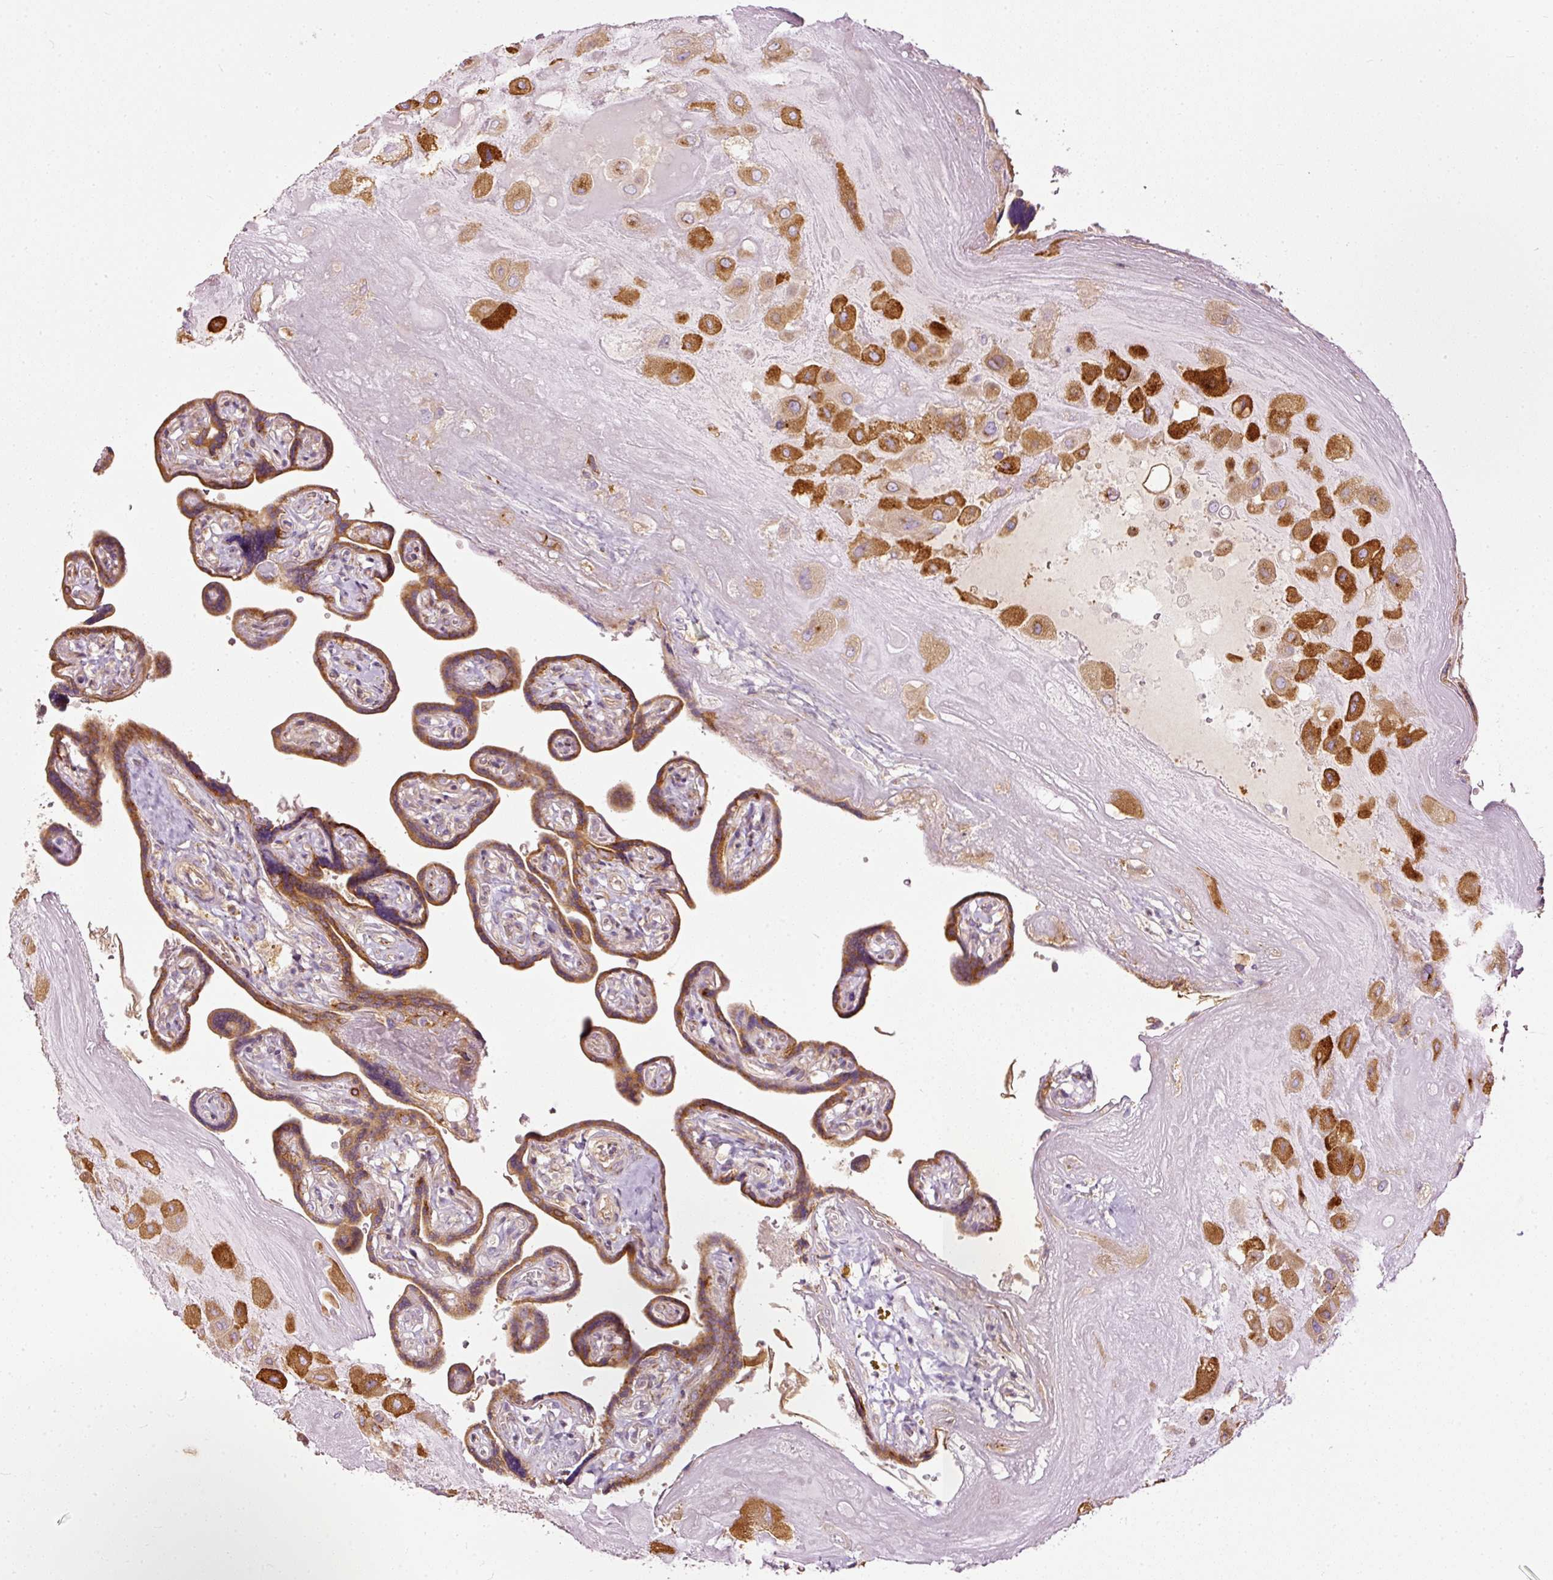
{"staining": {"intensity": "strong", "quantity": ">75%", "location": "cytoplasmic/membranous"}, "tissue": "placenta", "cell_type": "Decidual cells", "image_type": "normal", "snomed": [{"axis": "morphology", "description": "Normal tissue, NOS"}, {"axis": "topography", "description": "Placenta"}], "caption": "Human placenta stained with a brown dye shows strong cytoplasmic/membranous positive staining in approximately >75% of decidual cells.", "gene": "PAQR9", "patient": {"sex": "female", "age": 32}}